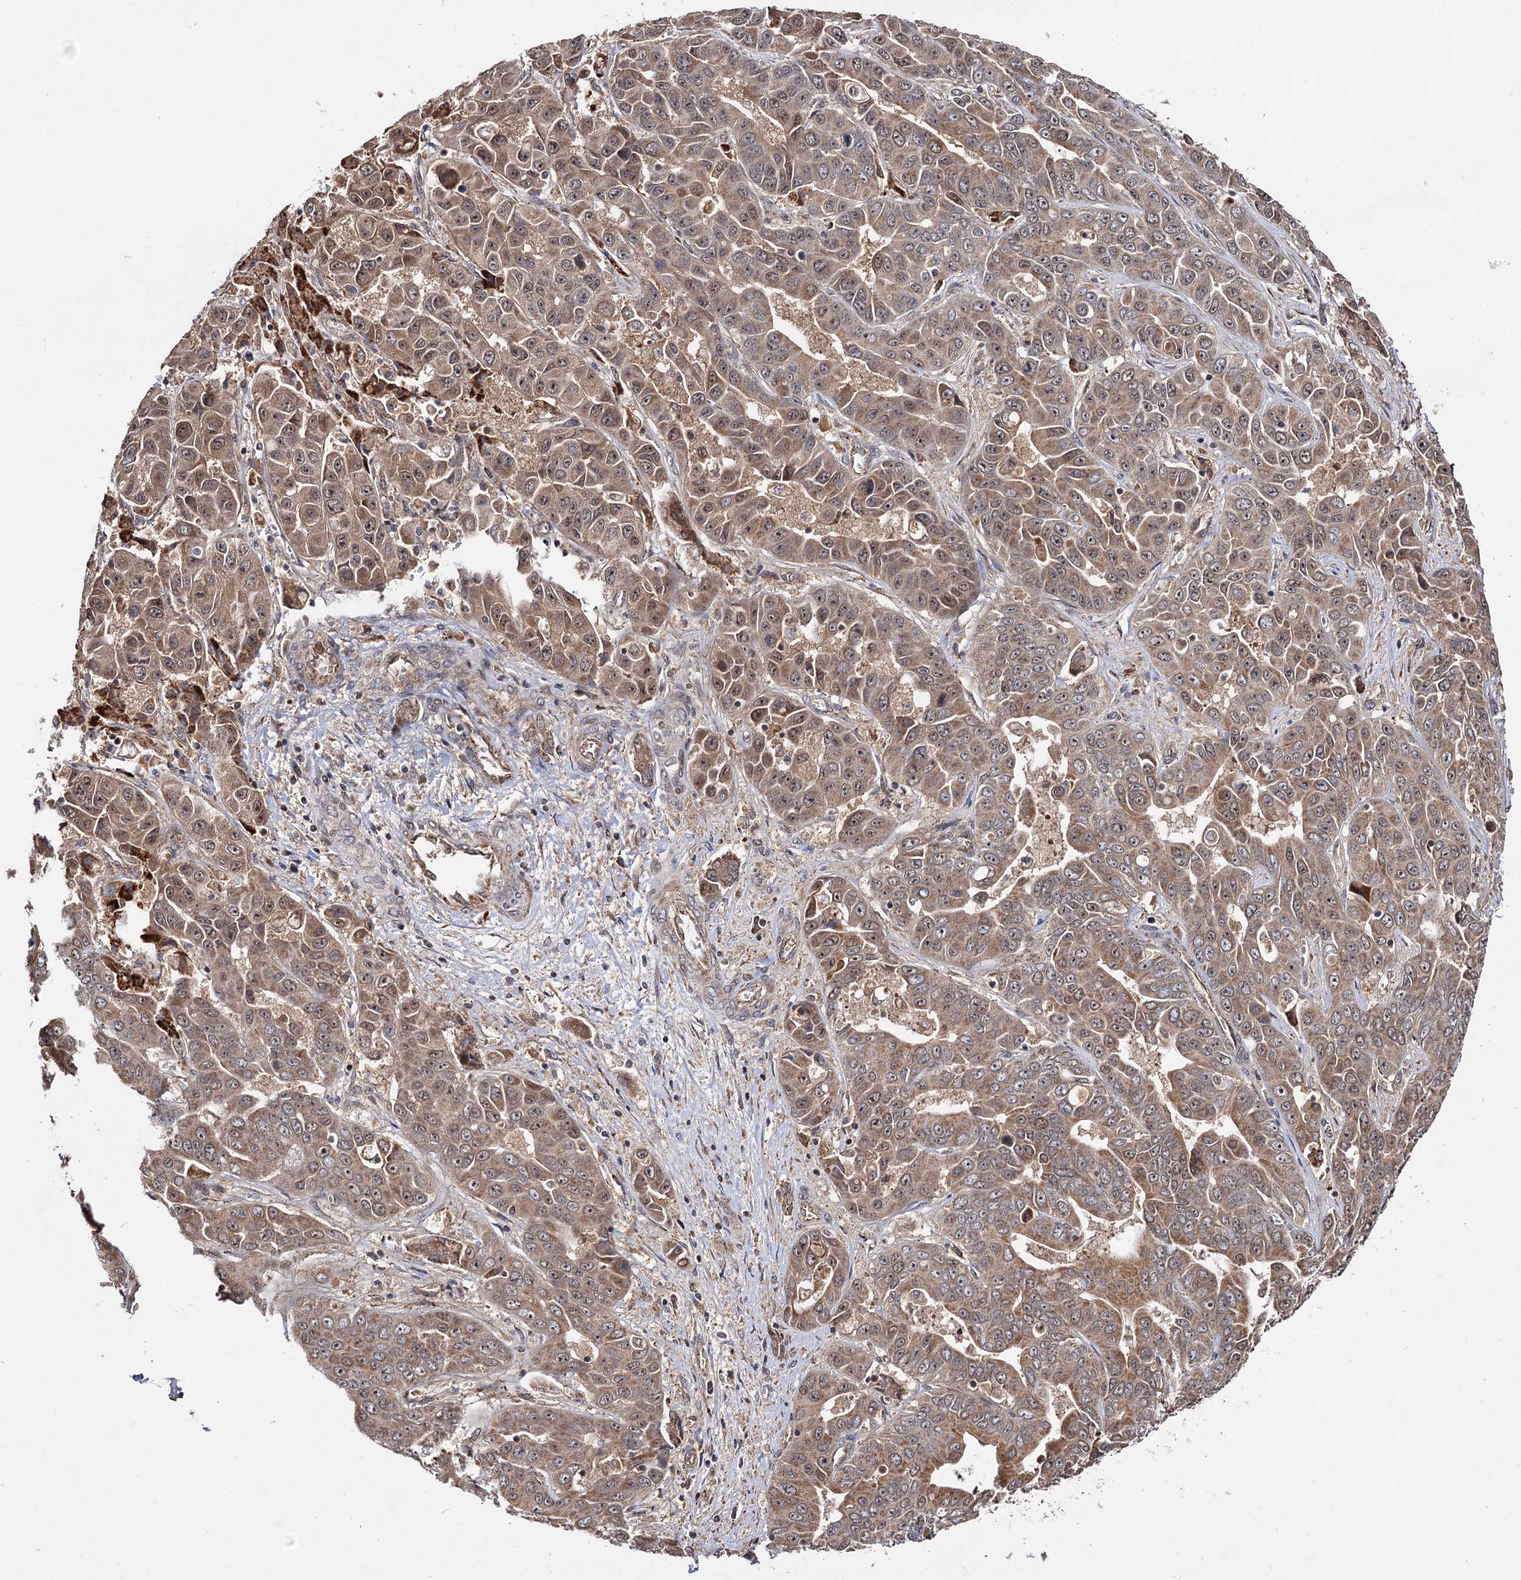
{"staining": {"intensity": "moderate", "quantity": ">75%", "location": "cytoplasmic/membranous"}, "tissue": "liver cancer", "cell_type": "Tumor cells", "image_type": "cancer", "snomed": [{"axis": "morphology", "description": "Cholangiocarcinoma"}, {"axis": "topography", "description": "Liver"}], "caption": "Immunohistochemistry micrograph of neoplastic tissue: human liver cancer stained using immunohistochemistry demonstrates medium levels of moderate protein expression localized specifically in the cytoplasmic/membranous of tumor cells, appearing as a cytoplasmic/membranous brown color.", "gene": "CEP76", "patient": {"sex": "female", "age": 52}}